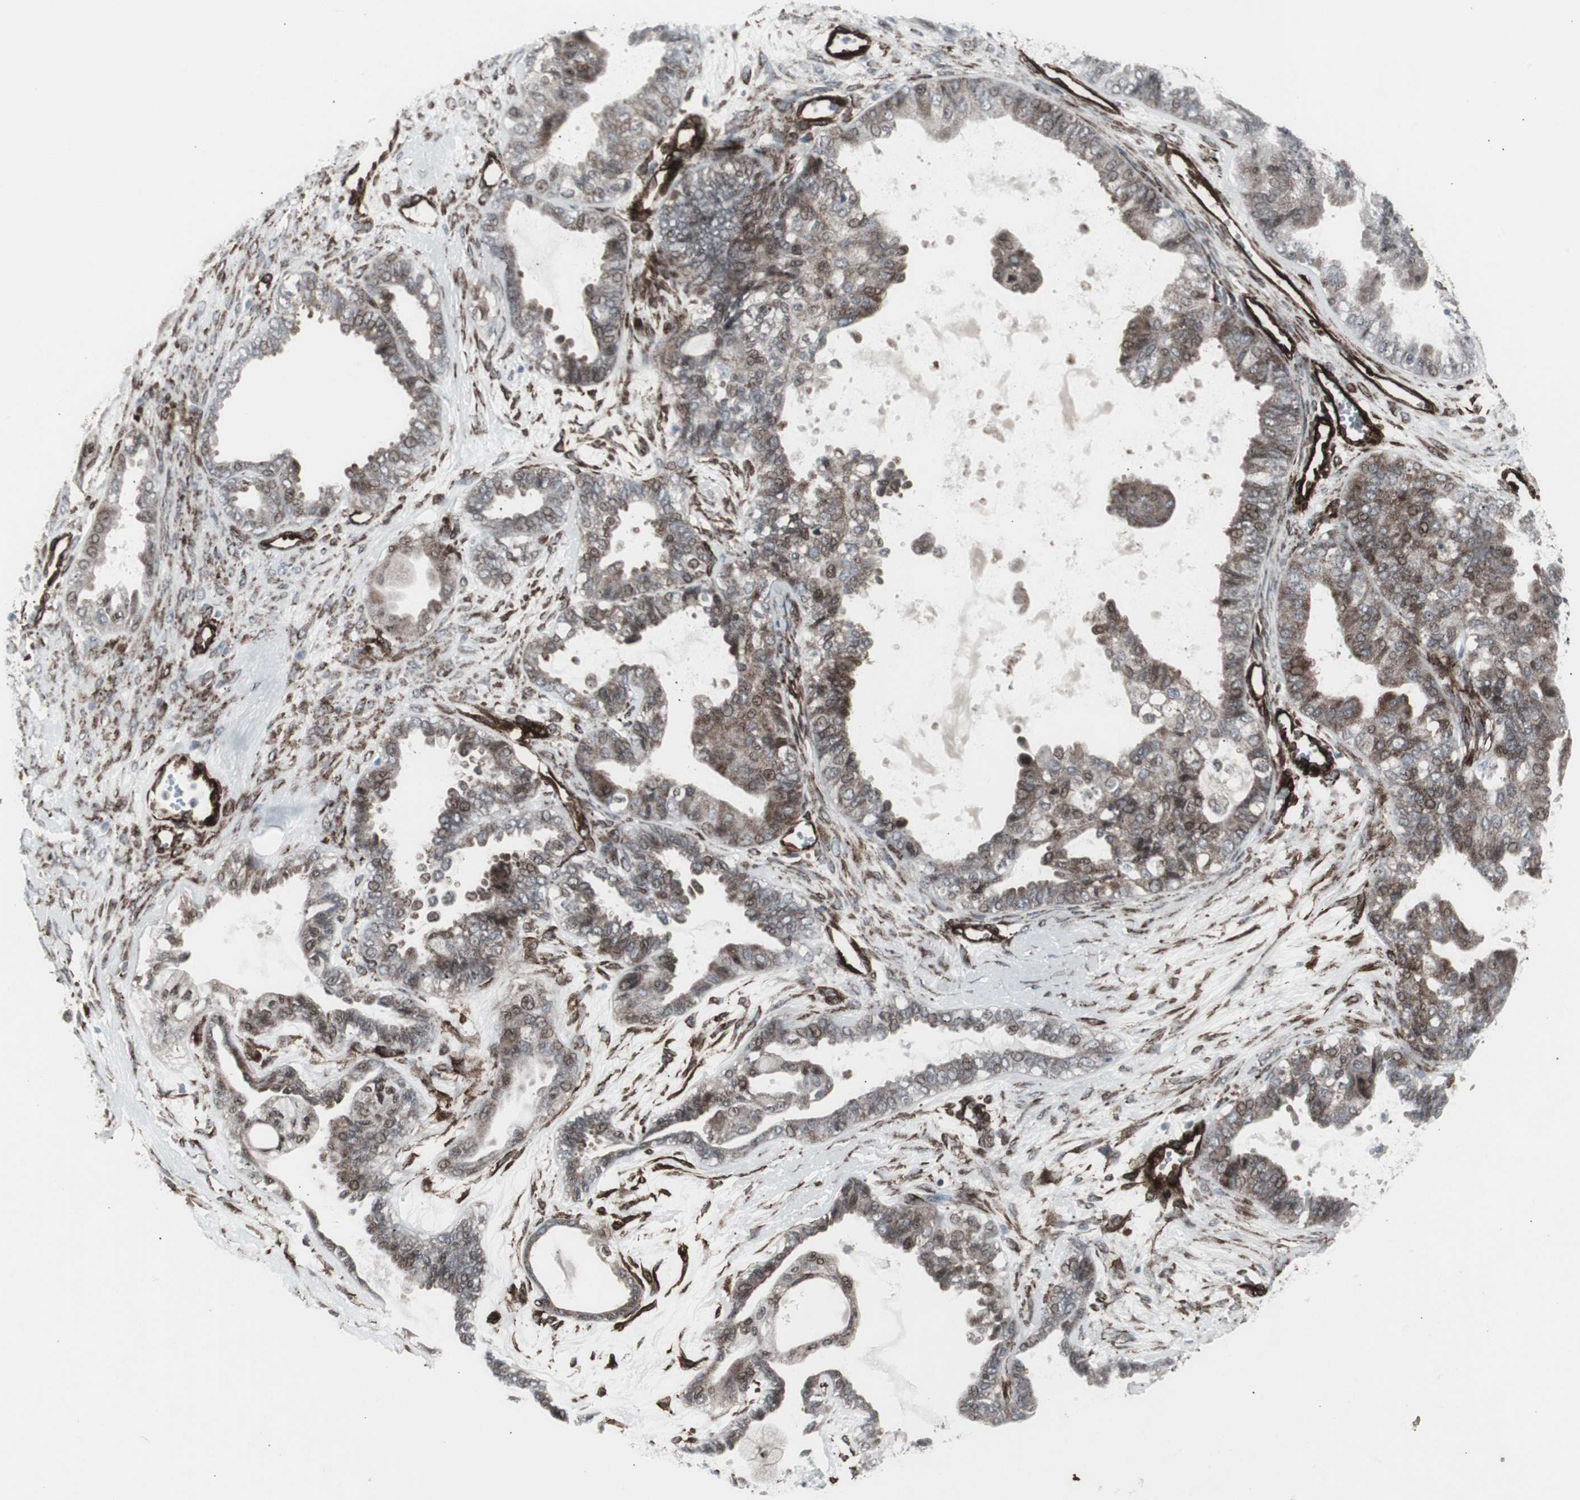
{"staining": {"intensity": "moderate", "quantity": "25%-75%", "location": "cytoplasmic/membranous,nuclear"}, "tissue": "ovarian cancer", "cell_type": "Tumor cells", "image_type": "cancer", "snomed": [{"axis": "morphology", "description": "Carcinoma, NOS"}, {"axis": "morphology", "description": "Carcinoma, endometroid"}, {"axis": "topography", "description": "Ovary"}], "caption": "Immunohistochemical staining of carcinoma (ovarian) shows medium levels of moderate cytoplasmic/membranous and nuclear protein positivity in about 25%-75% of tumor cells.", "gene": "PDGFA", "patient": {"sex": "female", "age": 50}}